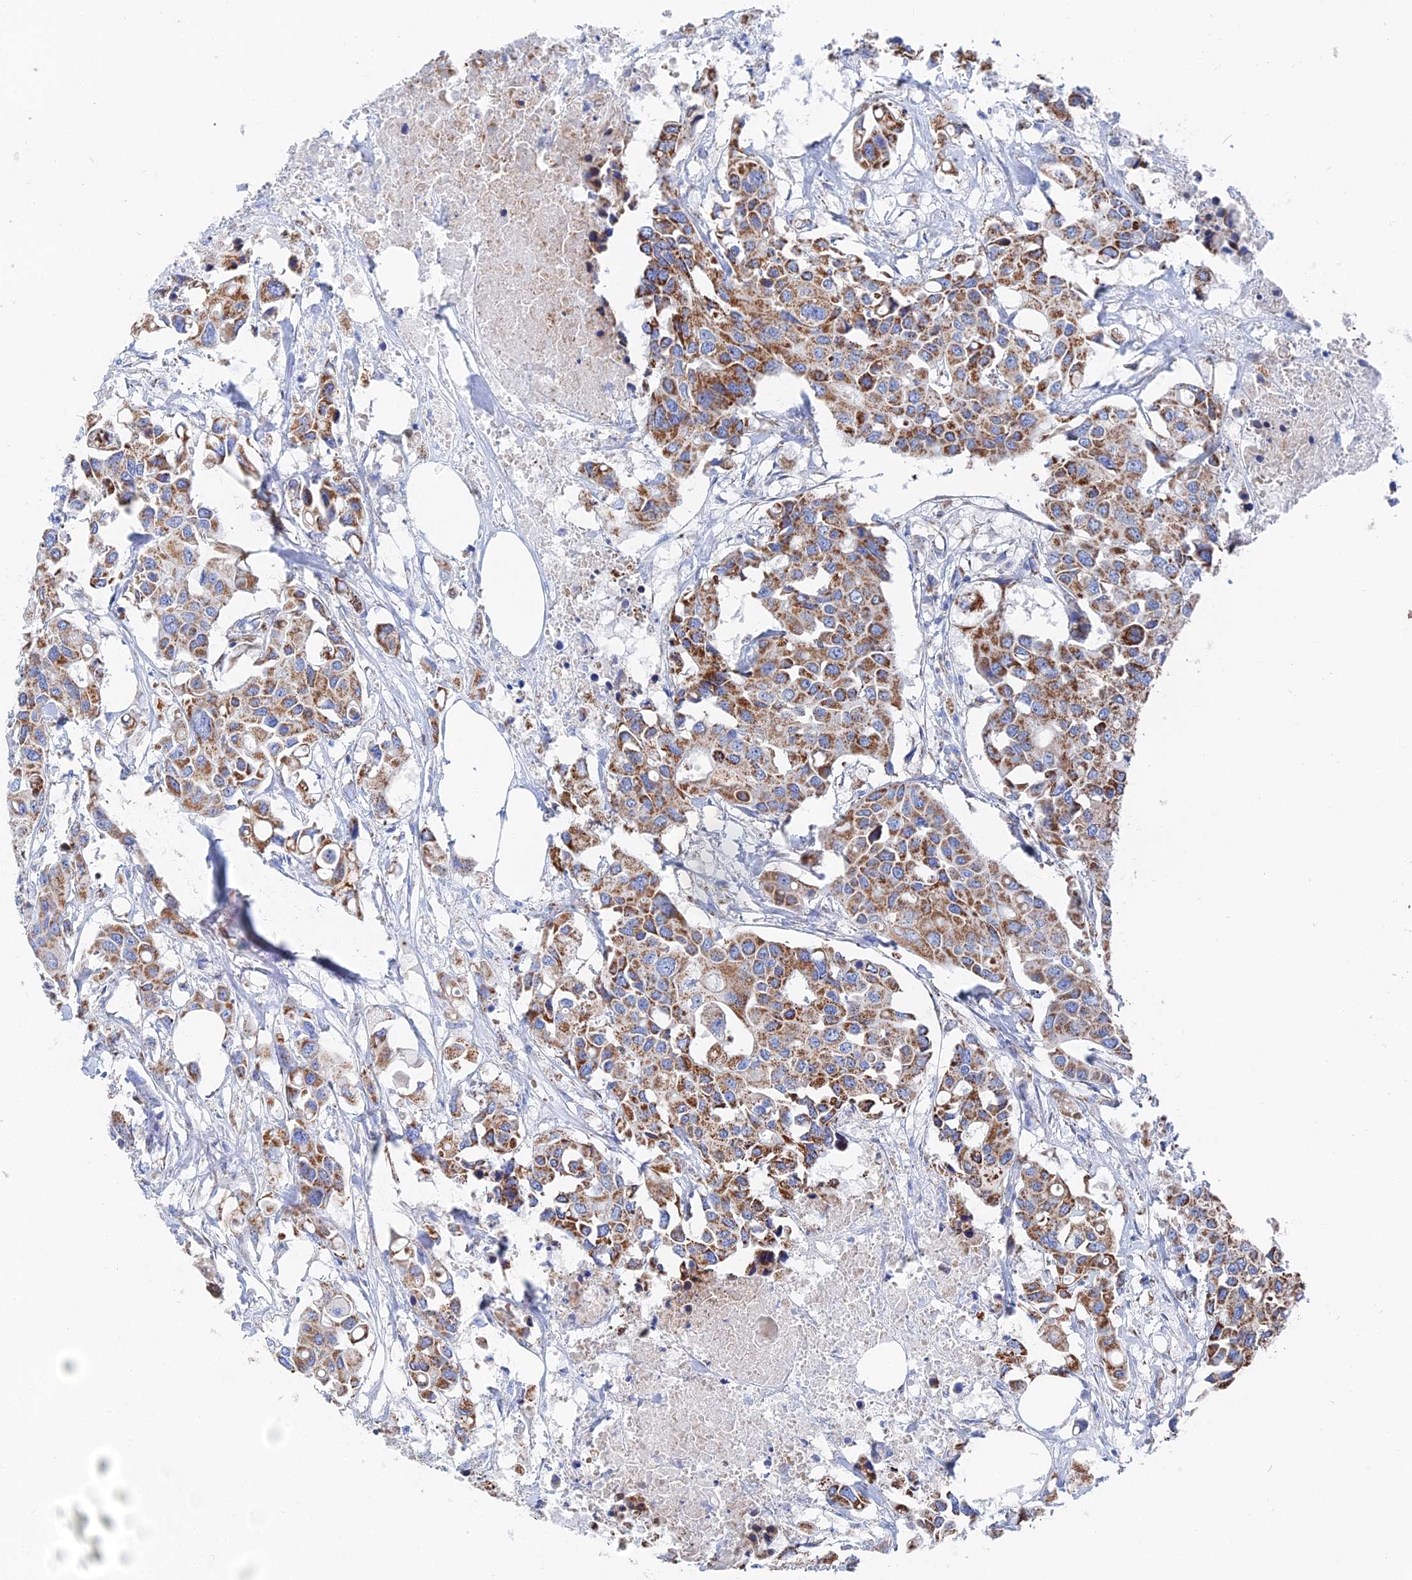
{"staining": {"intensity": "moderate", "quantity": ">75%", "location": "cytoplasmic/membranous"}, "tissue": "colorectal cancer", "cell_type": "Tumor cells", "image_type": "cancer", "snomed": [{"axis": "morphology", "description": "Adenocarcinoma, NOS"}, {"axis": "topography", "description": "Colon"}], "caption": "An IHC histopathology image of neoplastic tissue is shown. Protein staining in brown shows moderate cytoplasmic/membranous positivity in colorectal cancer within tumor cells.", "gene": "IFT80", "patient": {"sex": "male", "age": 77}}